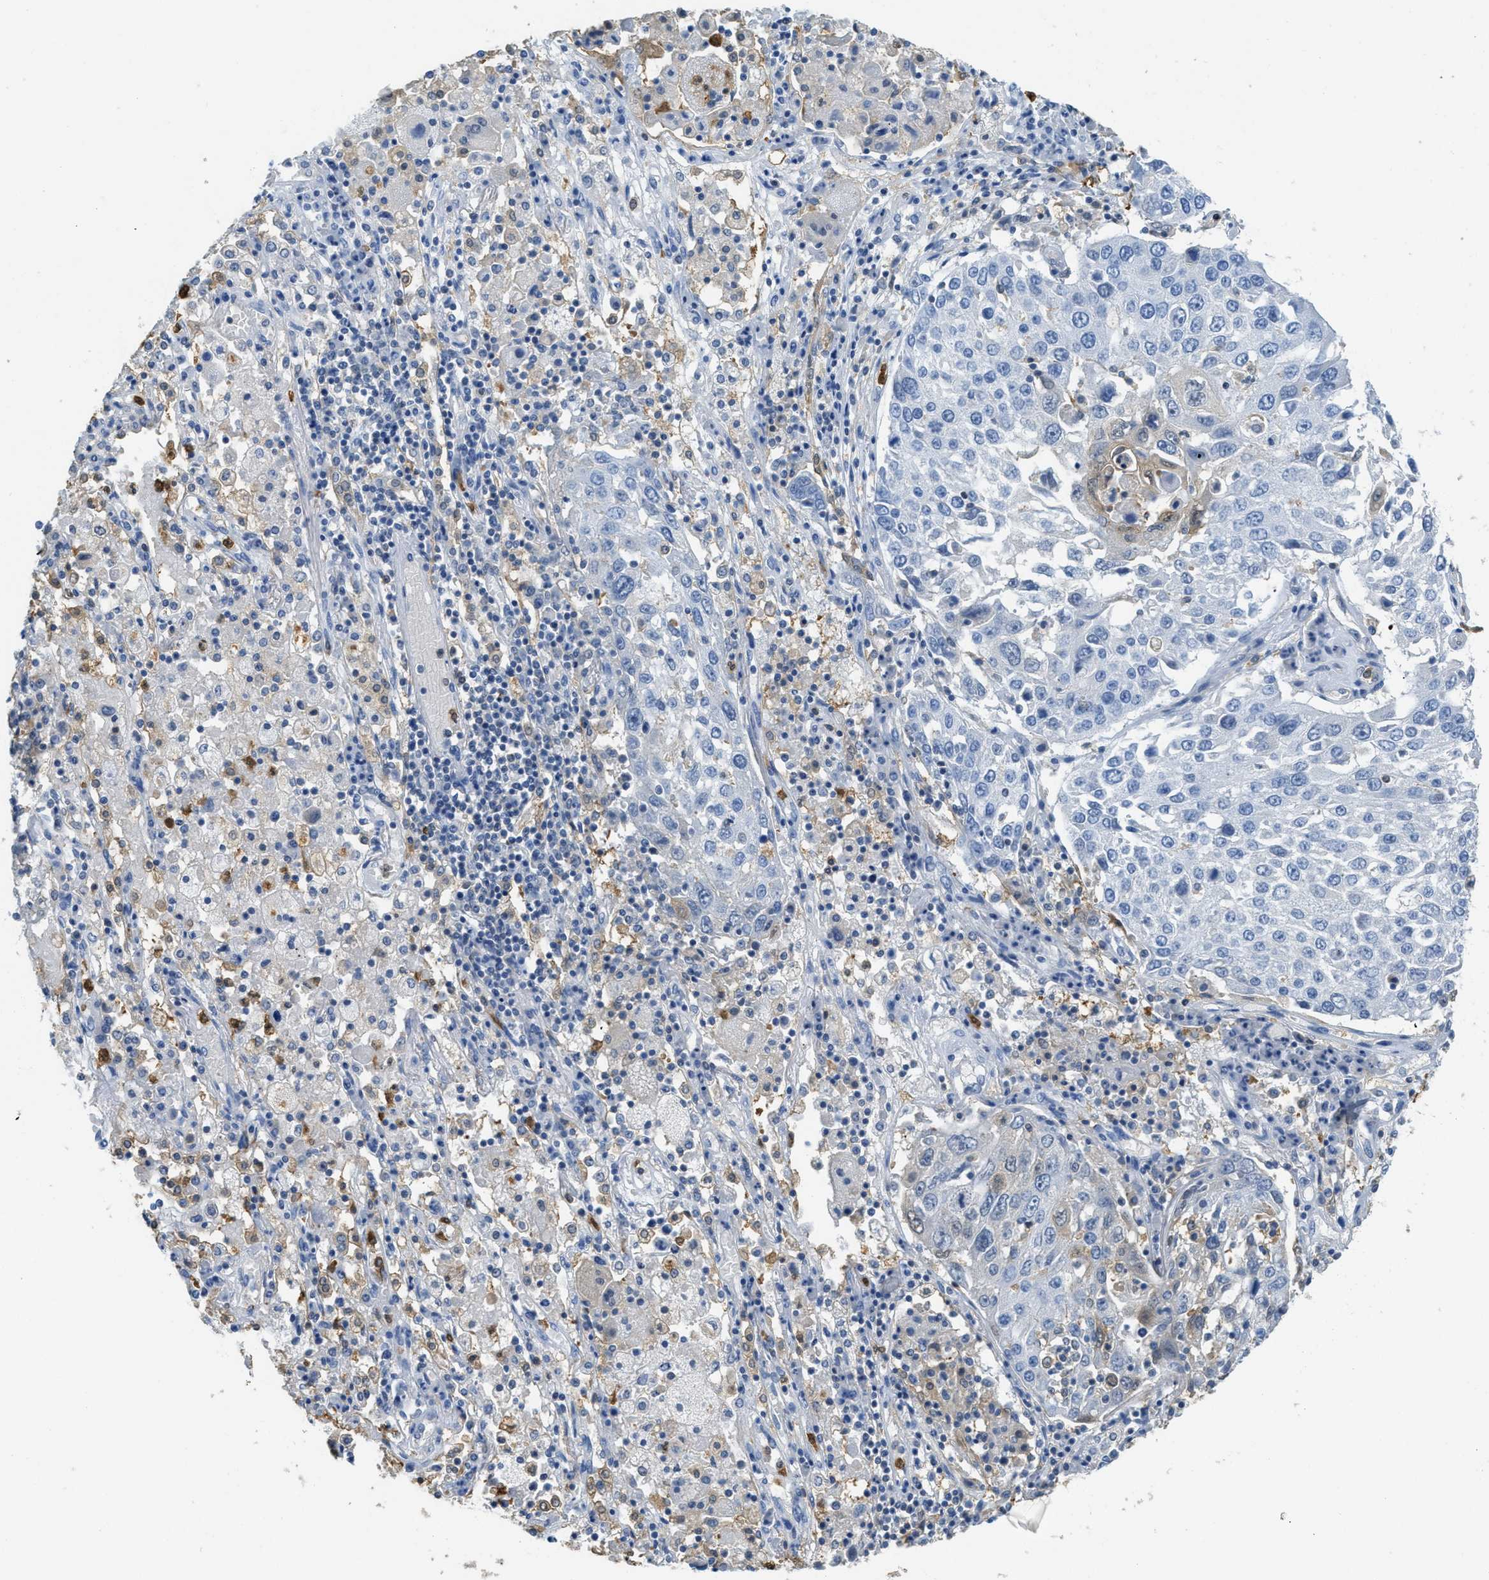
{"staining": {"intensity": "negative", "quantity": "none", "location": "none"}, "tissue": "lung cancer", "cell_type": "Tumor cells", "image_type": "cancer", "snomed": [{"axis": "morphology", "description": "Squamous cell carcinoma, NOS"}, {"axis": "topography", "description": "Lung"}], "caption": "Histopathology image shows no significant protein expression in tumor cells of lung cancer (squamous cell carcinoma).", "gene": "SERPINB1", "patient": {"sex": "male", "age": 65}}